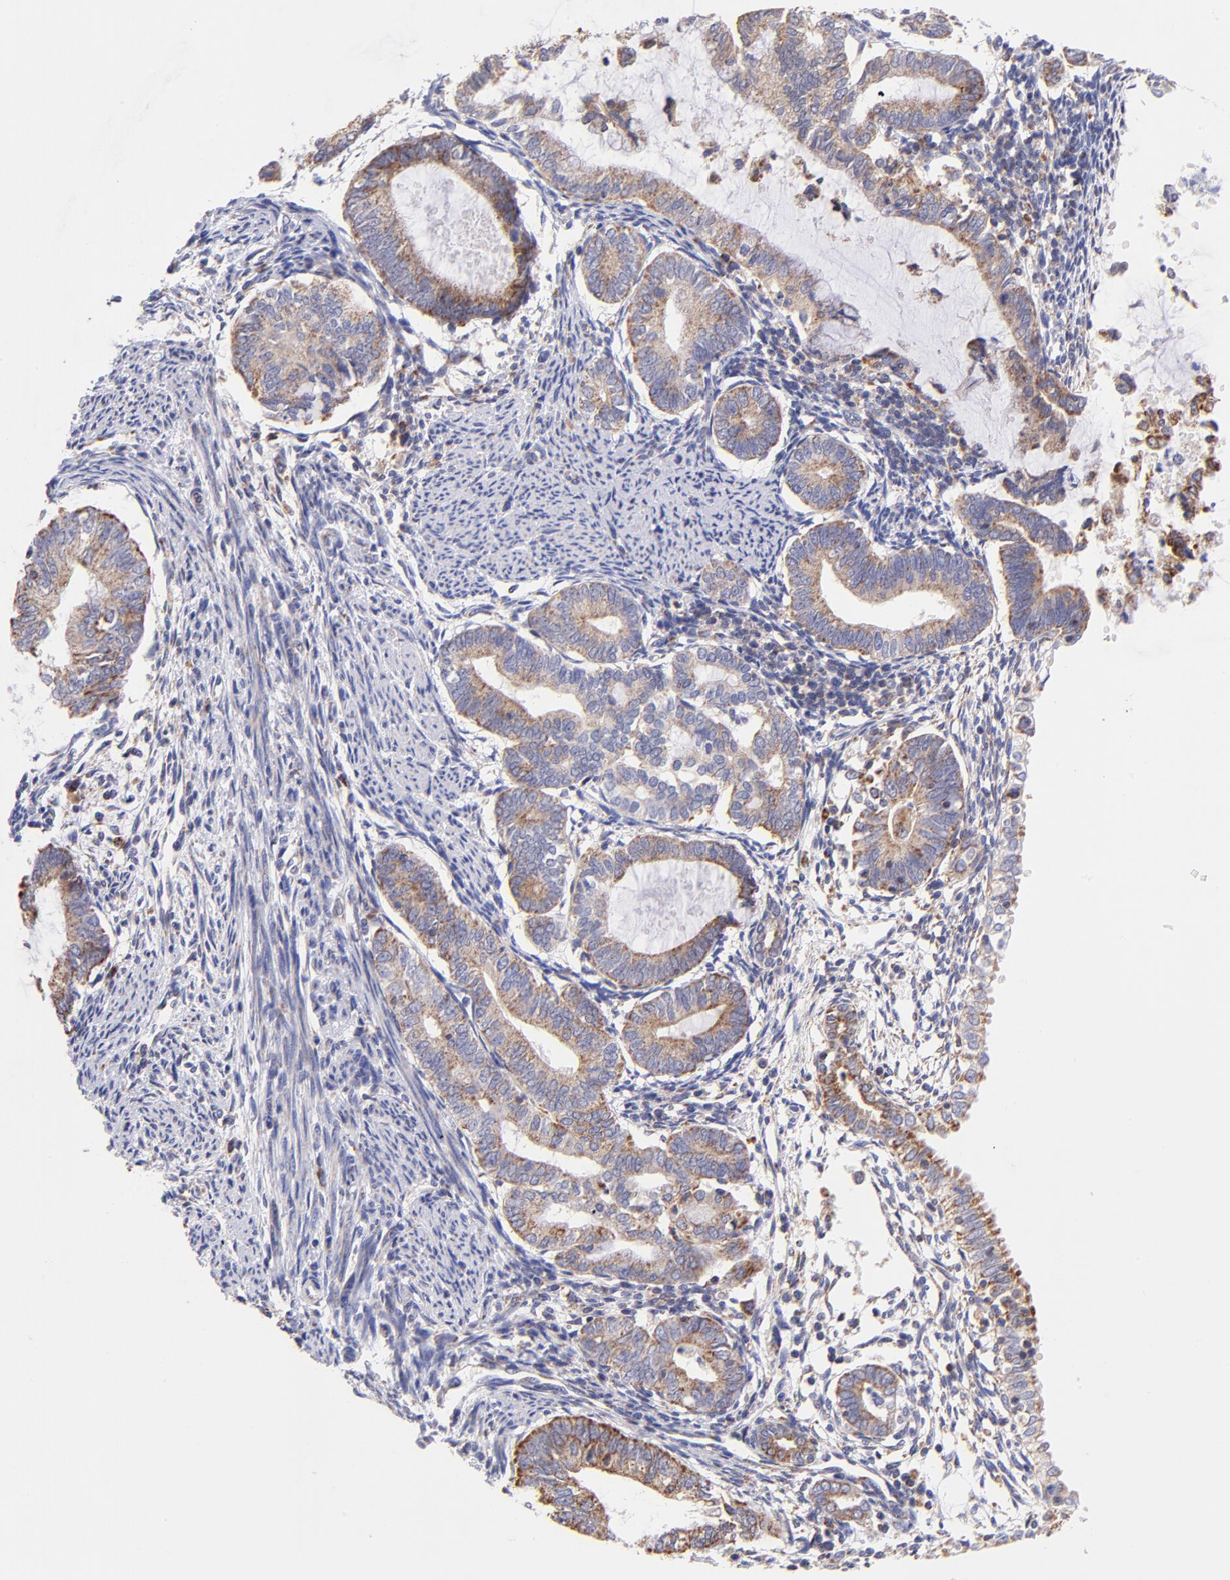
{"staining": {"intensity": "moderate", "quantity": ">75%", "location": "cytoplasmic/membranous"}, "tissue": "endometrial cancer", "cell_type": "Tumor cells", "image_type": "cancer", "snomed": [{"axis": "morphology", "description": "Adenocarcinoma, NOS"}, {"axis": "topography", "description": "Endometrium"}], "caption": "Protein positivity by immunohistochemistry reveals moderate cytoplasmic/membranous positivity in approximately >75% of tumor cells in endometrial adenocarcinoma.", "gene": "NDUFB7", "patient": {"sex": "female", "age": 63}}